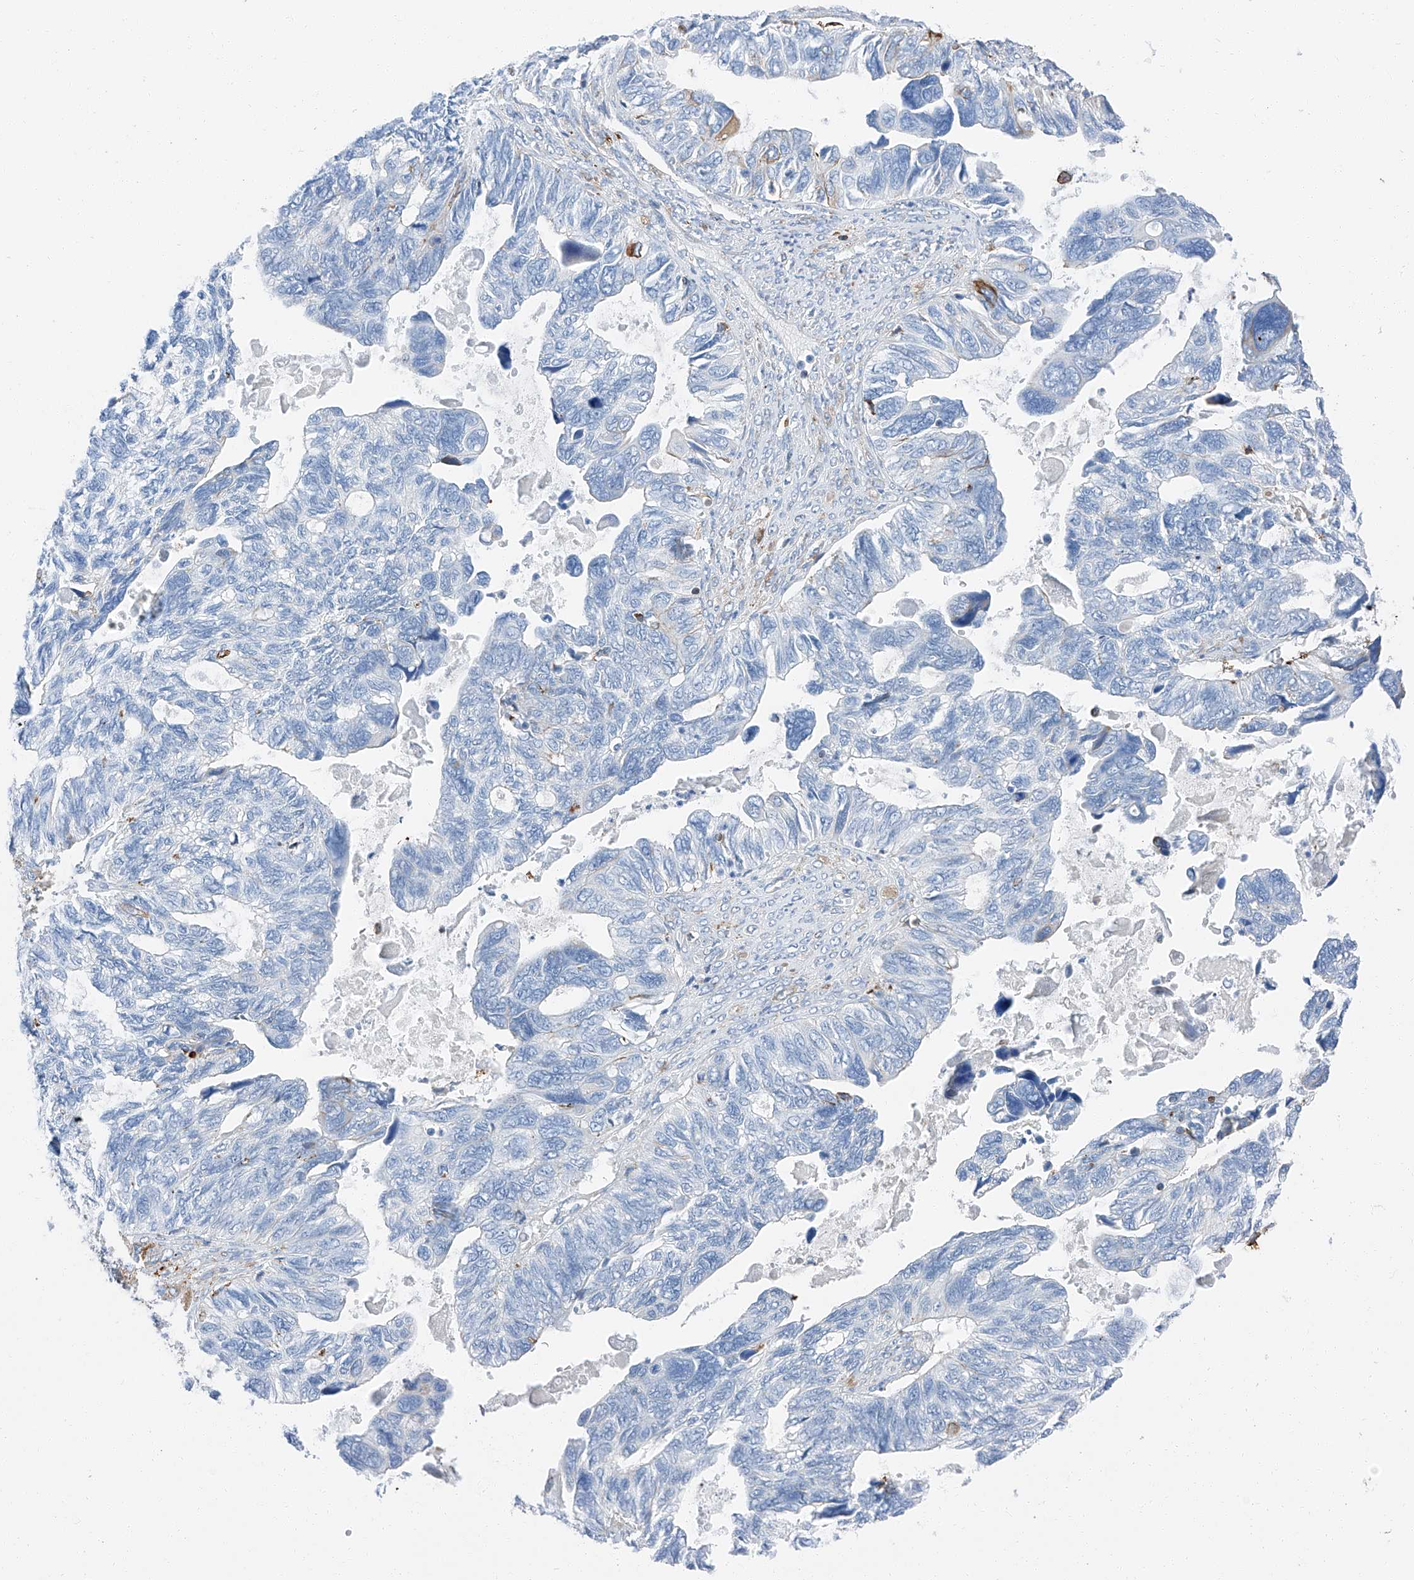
{"staining": {"intensity": "moderate", "quantity": "<25%", "location": "cytoplasmic/membranous"}, "tissue": "ovarian cancer", "cell_type": "Tumor cells", "image_type": "cancer", "snomed": [{"axis": "morphology", "description": "Cystadenocarcinoma, serous, NOS"}, {"axis": "topography", "description": "Ovary"}], "caption": "Immunohistochemical staining of human serous cystadenocarcinoma (ovarian) displays low levels of moderate cytoplasmic/membranous protein positivity in approximately <25% of tumor cells.", "gene": "ZNF804A", "patient": {"sex": "female", "age": 79}}